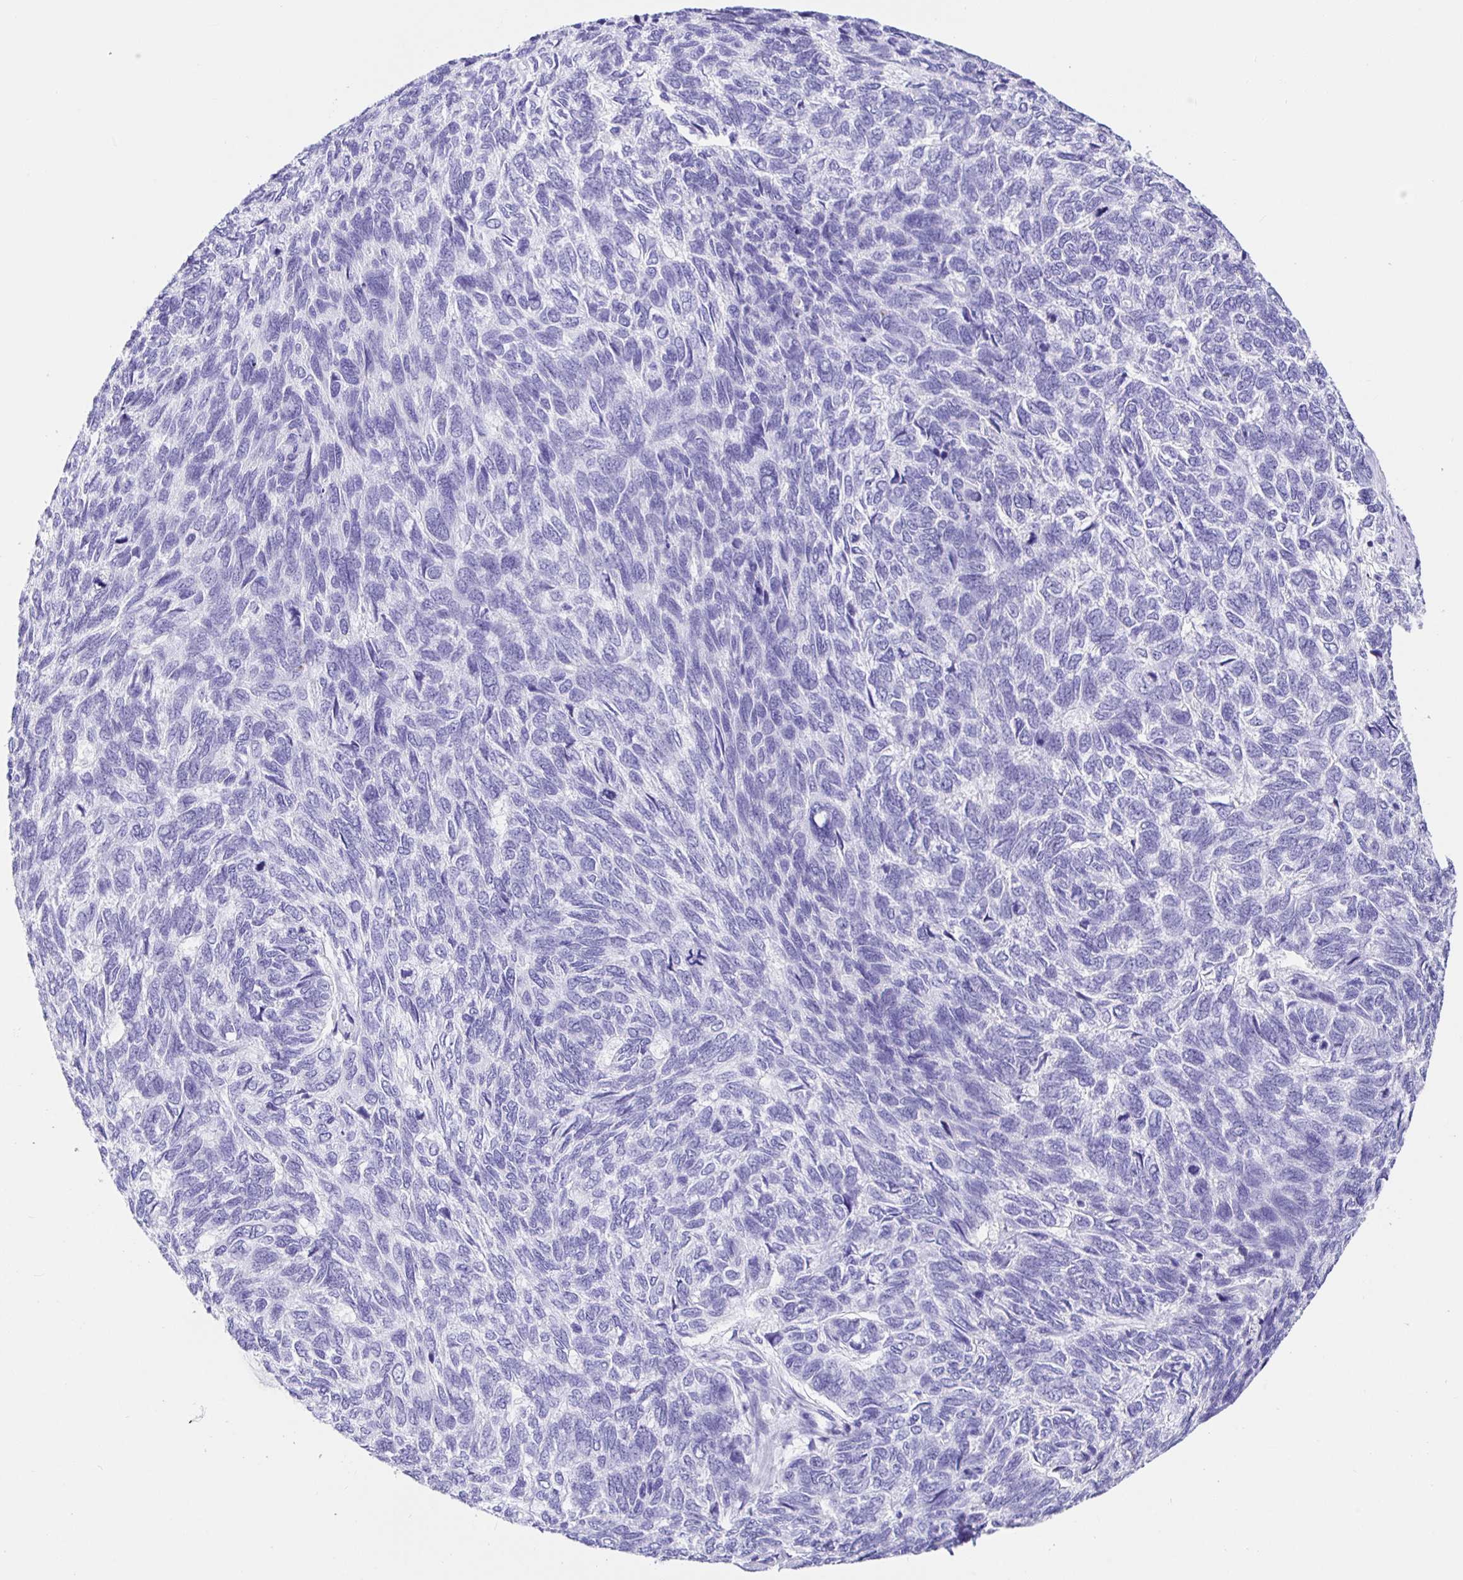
{"staining": {"intensity": "negative", "quantity": "none", "location": "none"}, "tissue": "skin cancer", "cell_type": "Tumor cells", "image_type": "cancer", "snomed": [{"axis": "morphology", "description": "Basal cell carcinoma"}, {"axis": "topography", "description": "Skin"}], "caption": "An image of human skin basal cell carcinoma is negative for staining in tumor cells.", "gene": "PRAMEF19", "patient": {"sex": "female", "age": 65}}